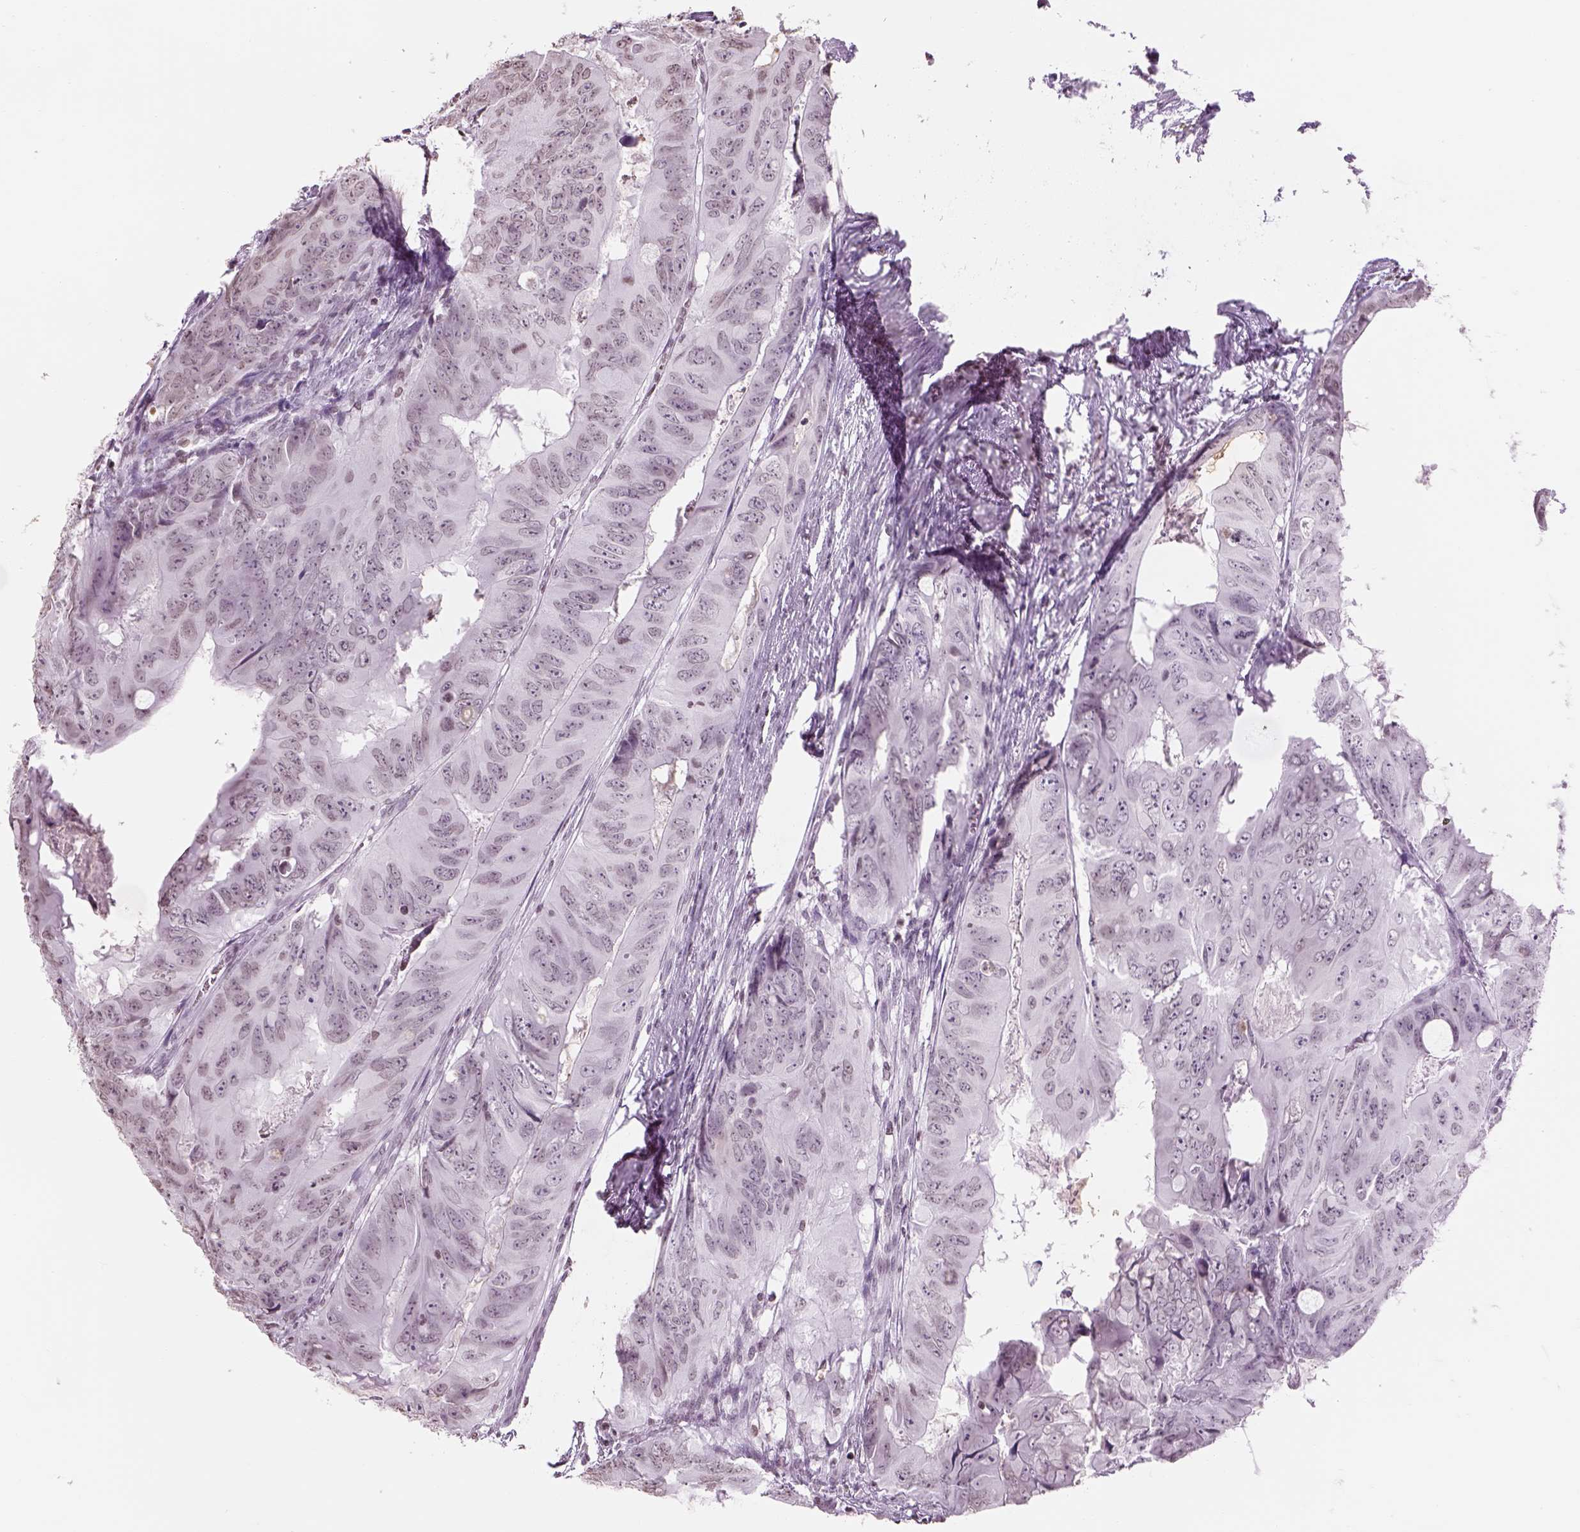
{"staining": {"intensity": "negative", "quantity": "none", "location": "none"}, "tissue": "colorectal cancer", "cell_type": "Tumor cells", "image_type": "cancer", "snomed": [{"axis": "morphology", "description": "Adenocarcinoma, NOS"}, {"axis": "topography", "description": "Colon"}], "caption": "This is an immunohistochemistry micrograph of colorectal adenocarcinoma. There is no expression in tumor cells.", "gene": "BARHL1", "patient": {"sex": "male", "age": 79}}